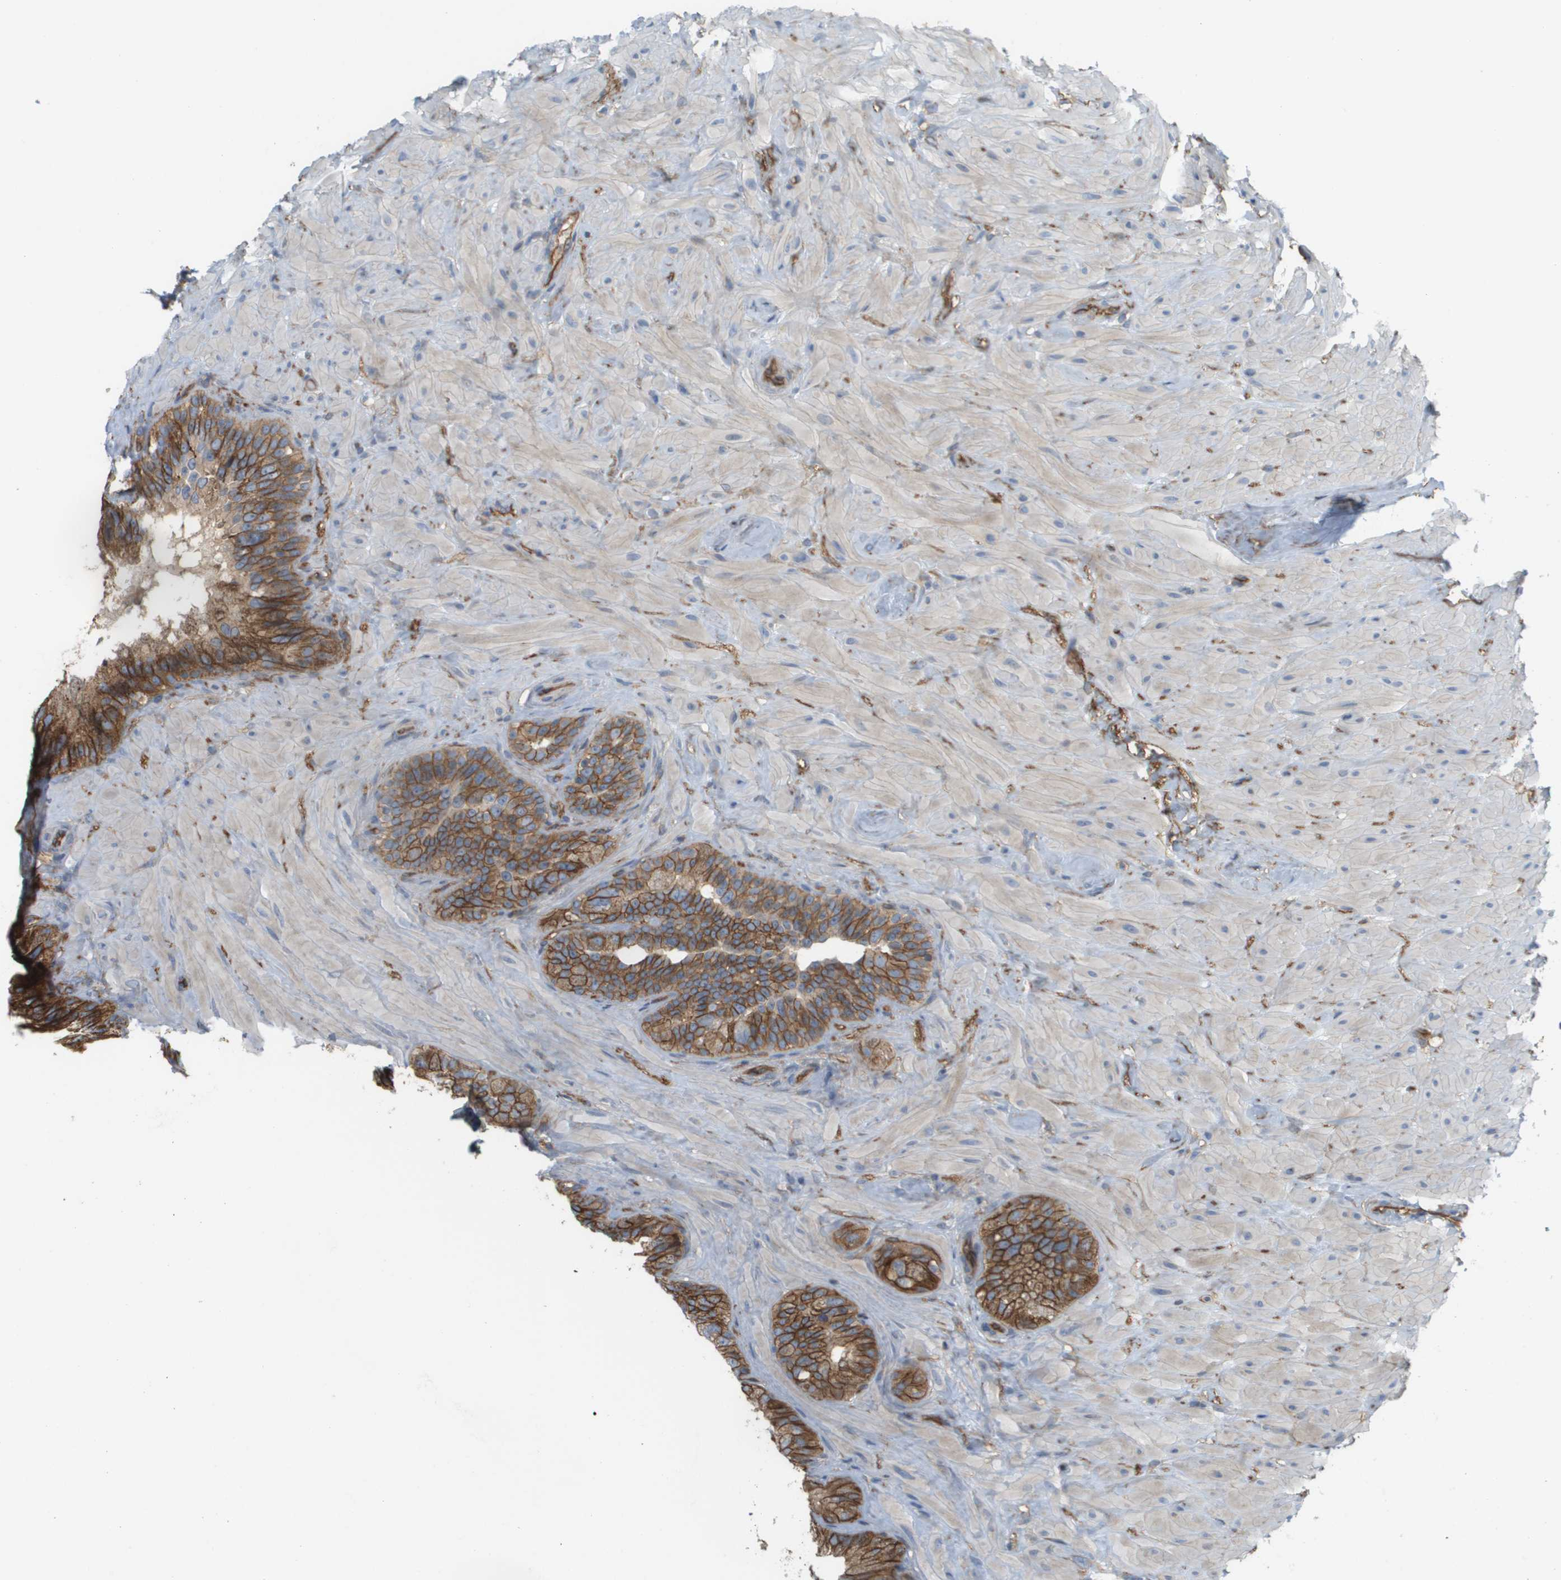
{"staining": {"intensity": "strong", "quantity": ">75%", "location": "cytoplasmic/membranous"}, "tissue": "seminal vesicle", "cell_type": "Glandular cells", "image_type": "normal", "snomed": [{"axis": "morphology", "description": "Normal tissue, NOS"}, {"axis": "topography", "description": "Seminal veicle"}], "caption": "A high amount of strong cytoplasmic/membranous positivity is present in about >75% of glandular cells in benign seminal vesicle.", "gene": "SGMS2", "patient": {"sex": "male", "age": 68}}